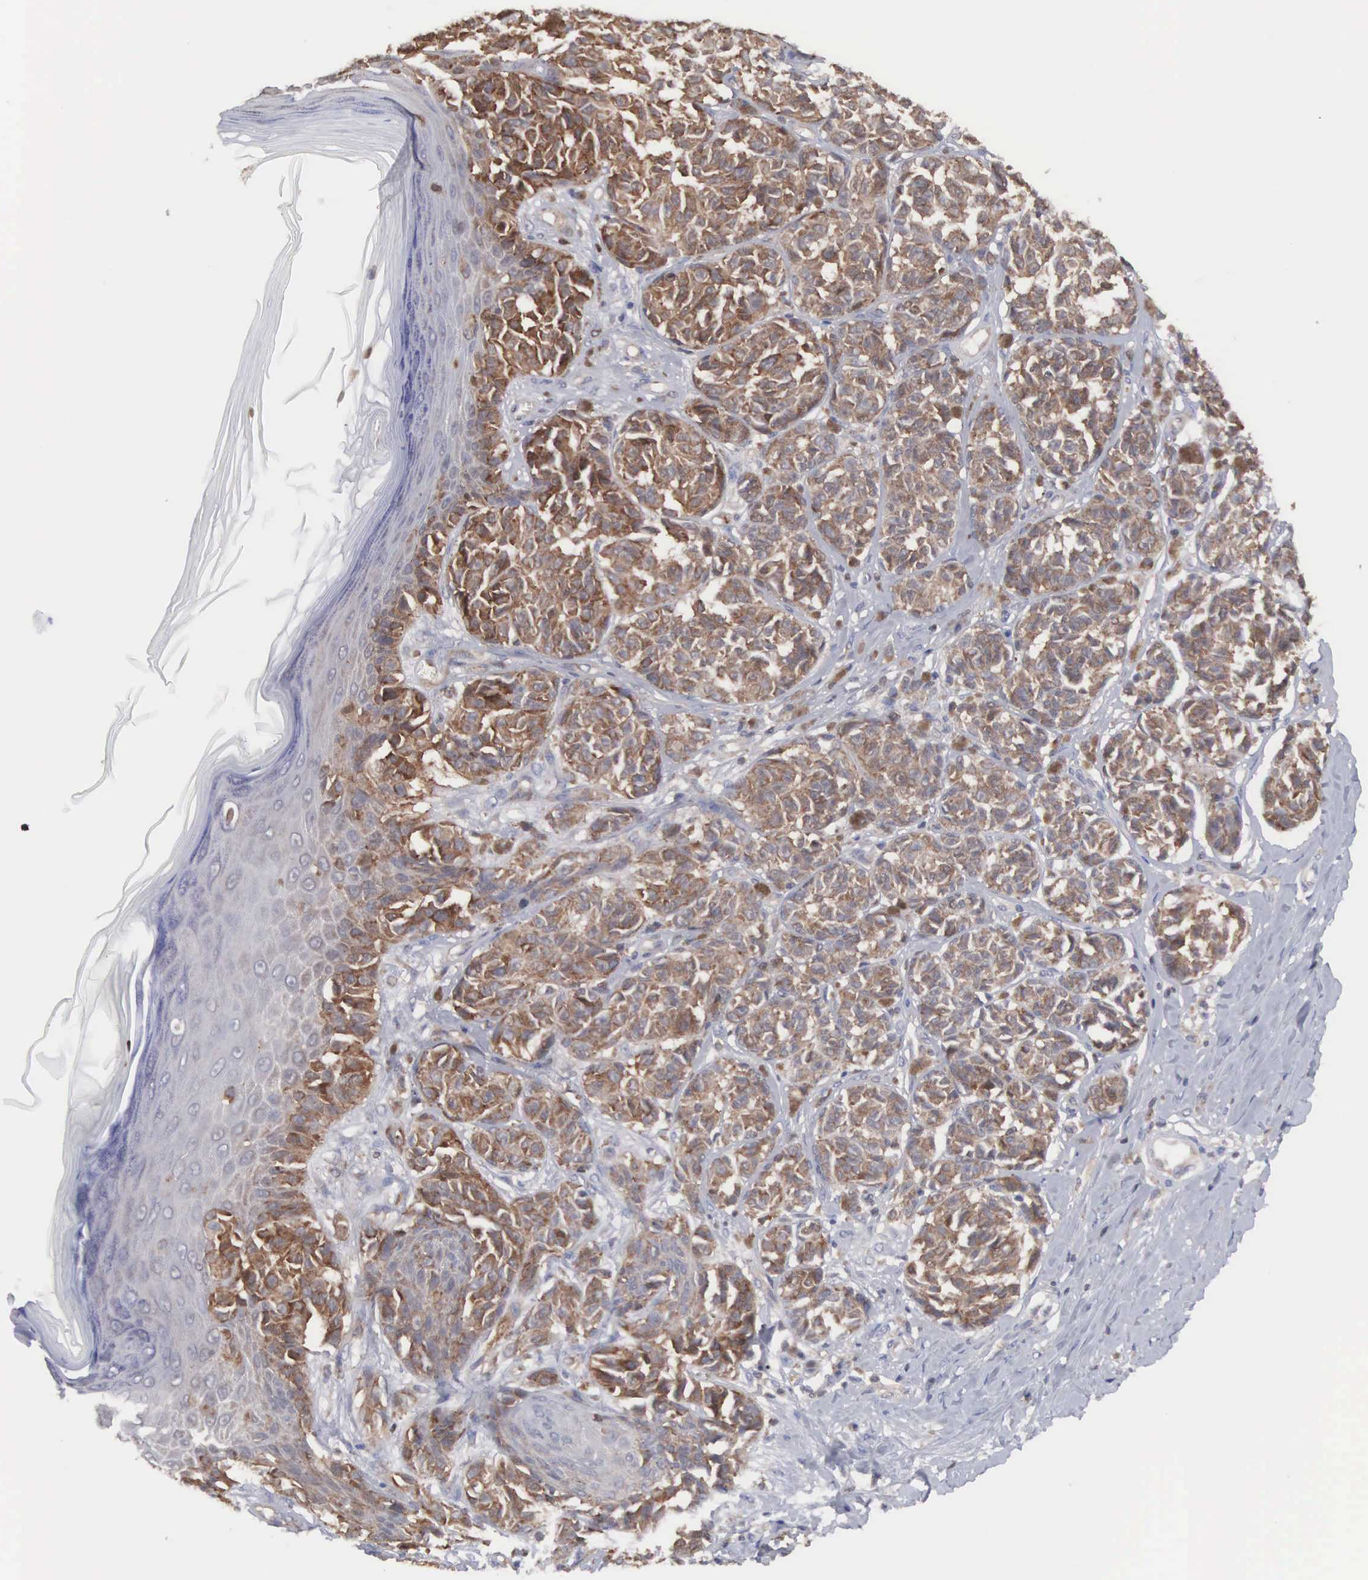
{"staining": {"intensity": "moderate", "quantity": ">75%", "location": "cytoplasmic/membranous"}, "tissue": "melanoma", "cell_type": "Tumor cells", "image_type": "cancer", "snomed": [{"axis": "morphology", "description": "Malignant melanoma, NOS"}, {"axis": "topography", "description": "Skin"}], "caption": "Immunohistochemical staining of human malignant melanoma reveals medium levels of moderate cytoplasmic/membranous protein positivity in approximately >75% of tumor cells.", "gene": "MTHFD1", "patient": {"sex": "male", "age": 49}}